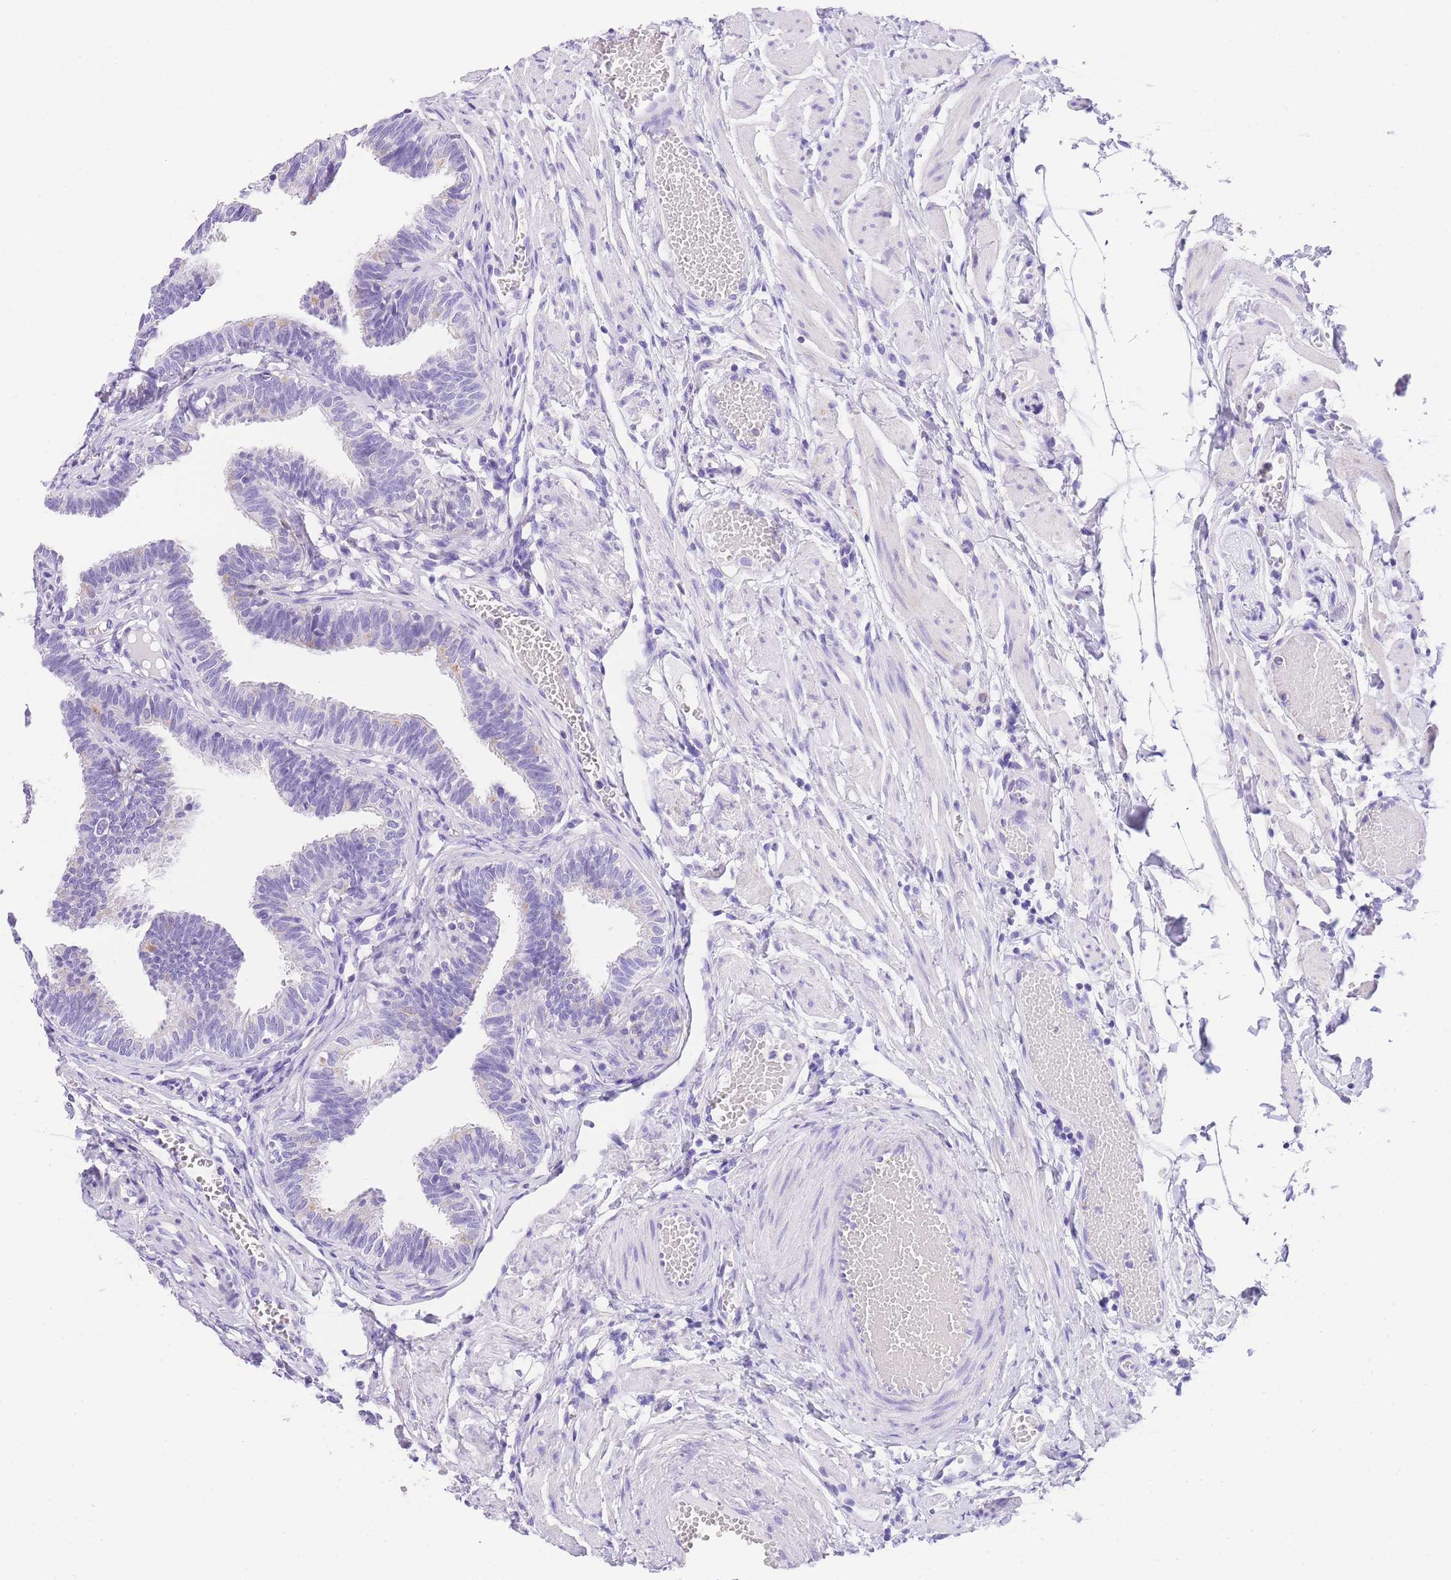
{"staining": {"intensity": "moderate", "quantity": "<25%", "location": "cytoplasmic/membranous"}, "tissue": "fallopian tube", "cell_type": "Glandular cells", "image_type": "normal", "snomed": [{"axis": "morphology", "description": "Normal tissue, NOS"}, {"axis": "topography", "description": "Fallopian tube"}, {"axis": "topography", "description": "Ovary"}], "caption": "Fallopian tube stained for a protein (brown) exhibits moderate cytoplasmic/membranous positive staining in approximately <25% of glandular cells.", "gene": "NKD2", "patient": {"sex": "female", "age": 23}}